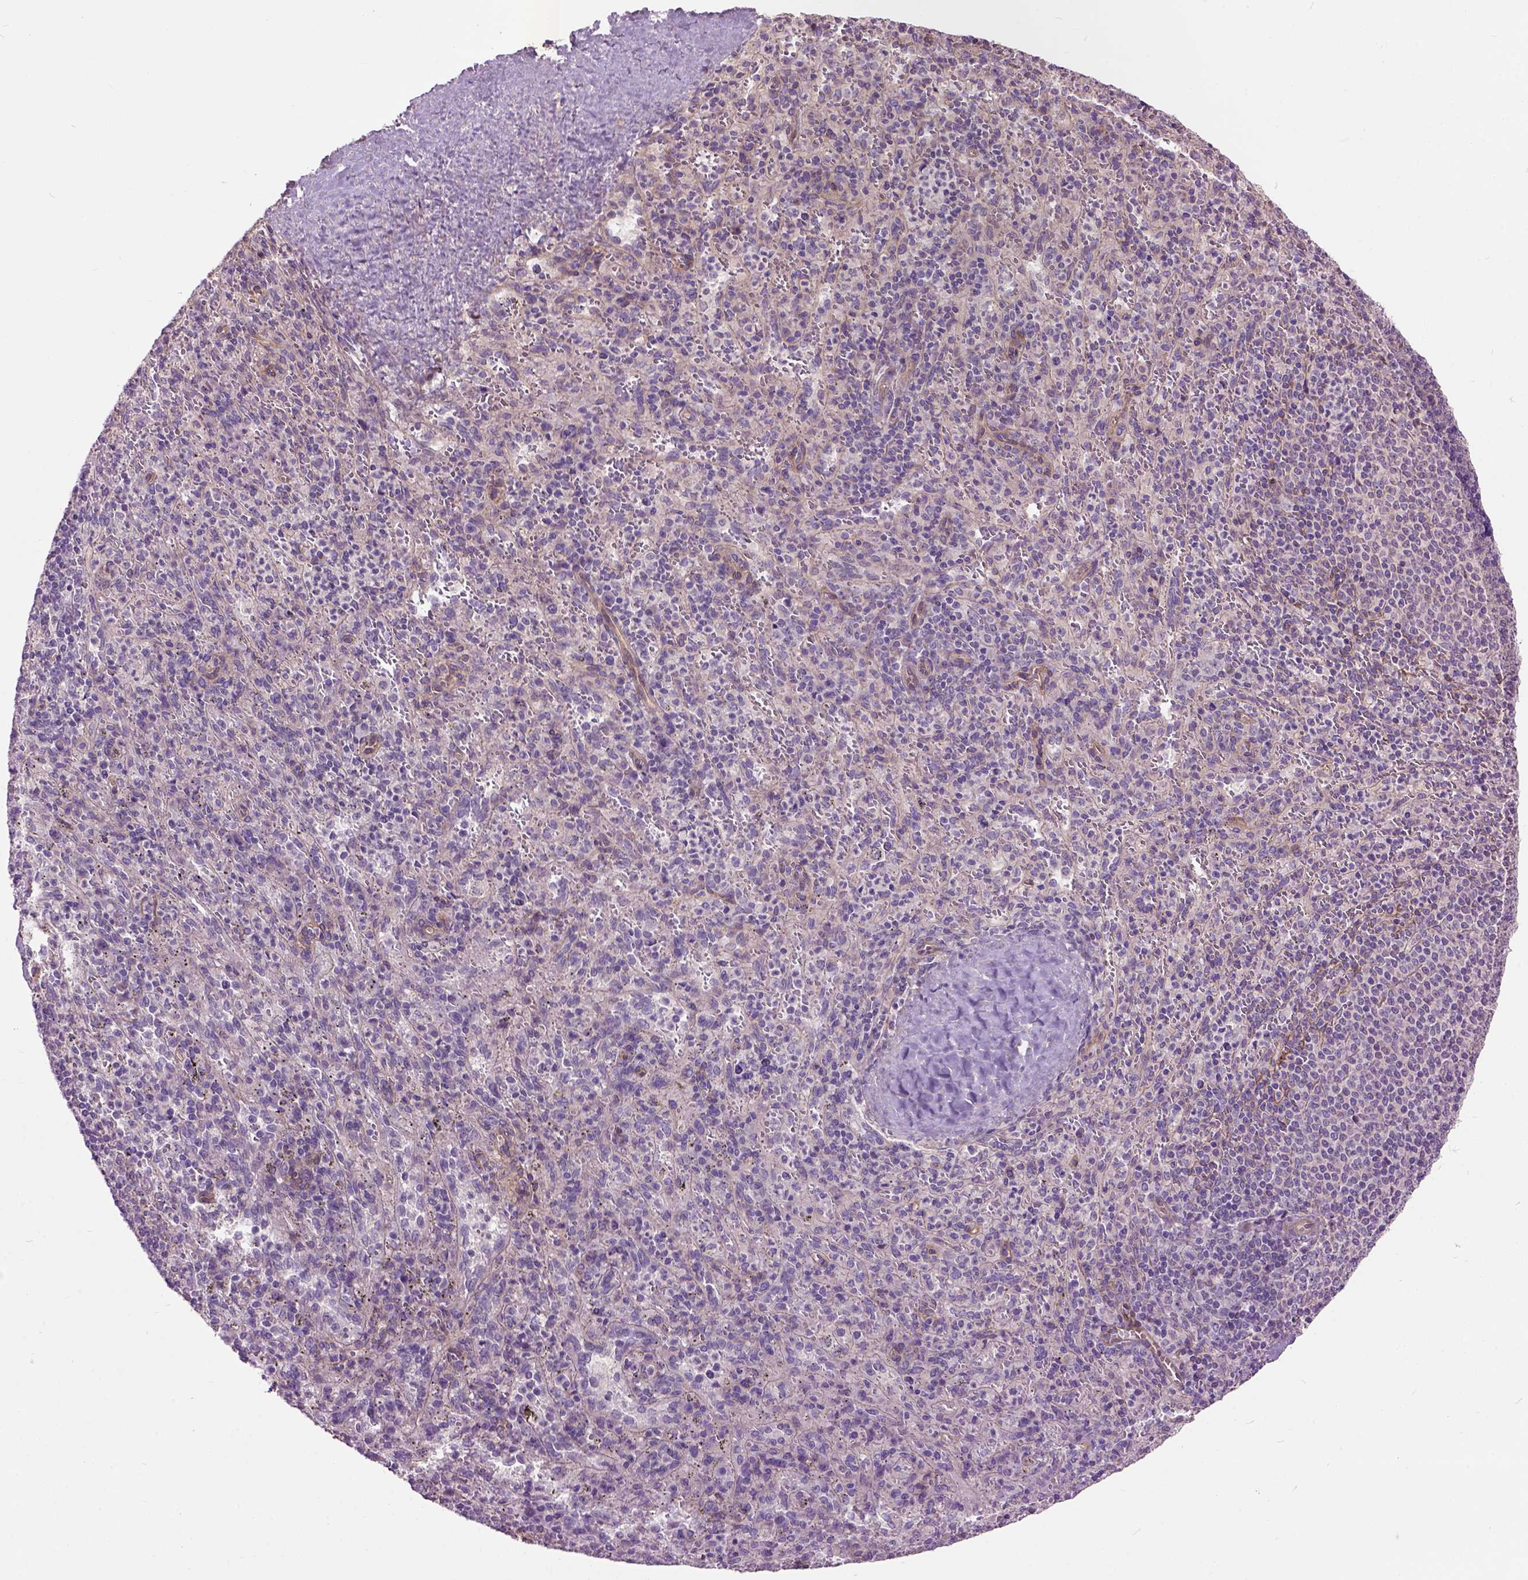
{"staining": {"intensity": "negative", "quantity": "none", "location": "none"}, "tissue": "spleen", "cell_type": "Cells in red pulp", "image_type": "normal", "snomed": [{"axis": "morphology", "description": "Normal tissue, NOS"}, {"axis": "topography", "description": "Spleen"}], "caption": "Immunohistochemistry of benign human spleen reveals no positivity in cells in red pulp.", "gene": "MAPT", "patient": {"sex": "male", "age": 57}}